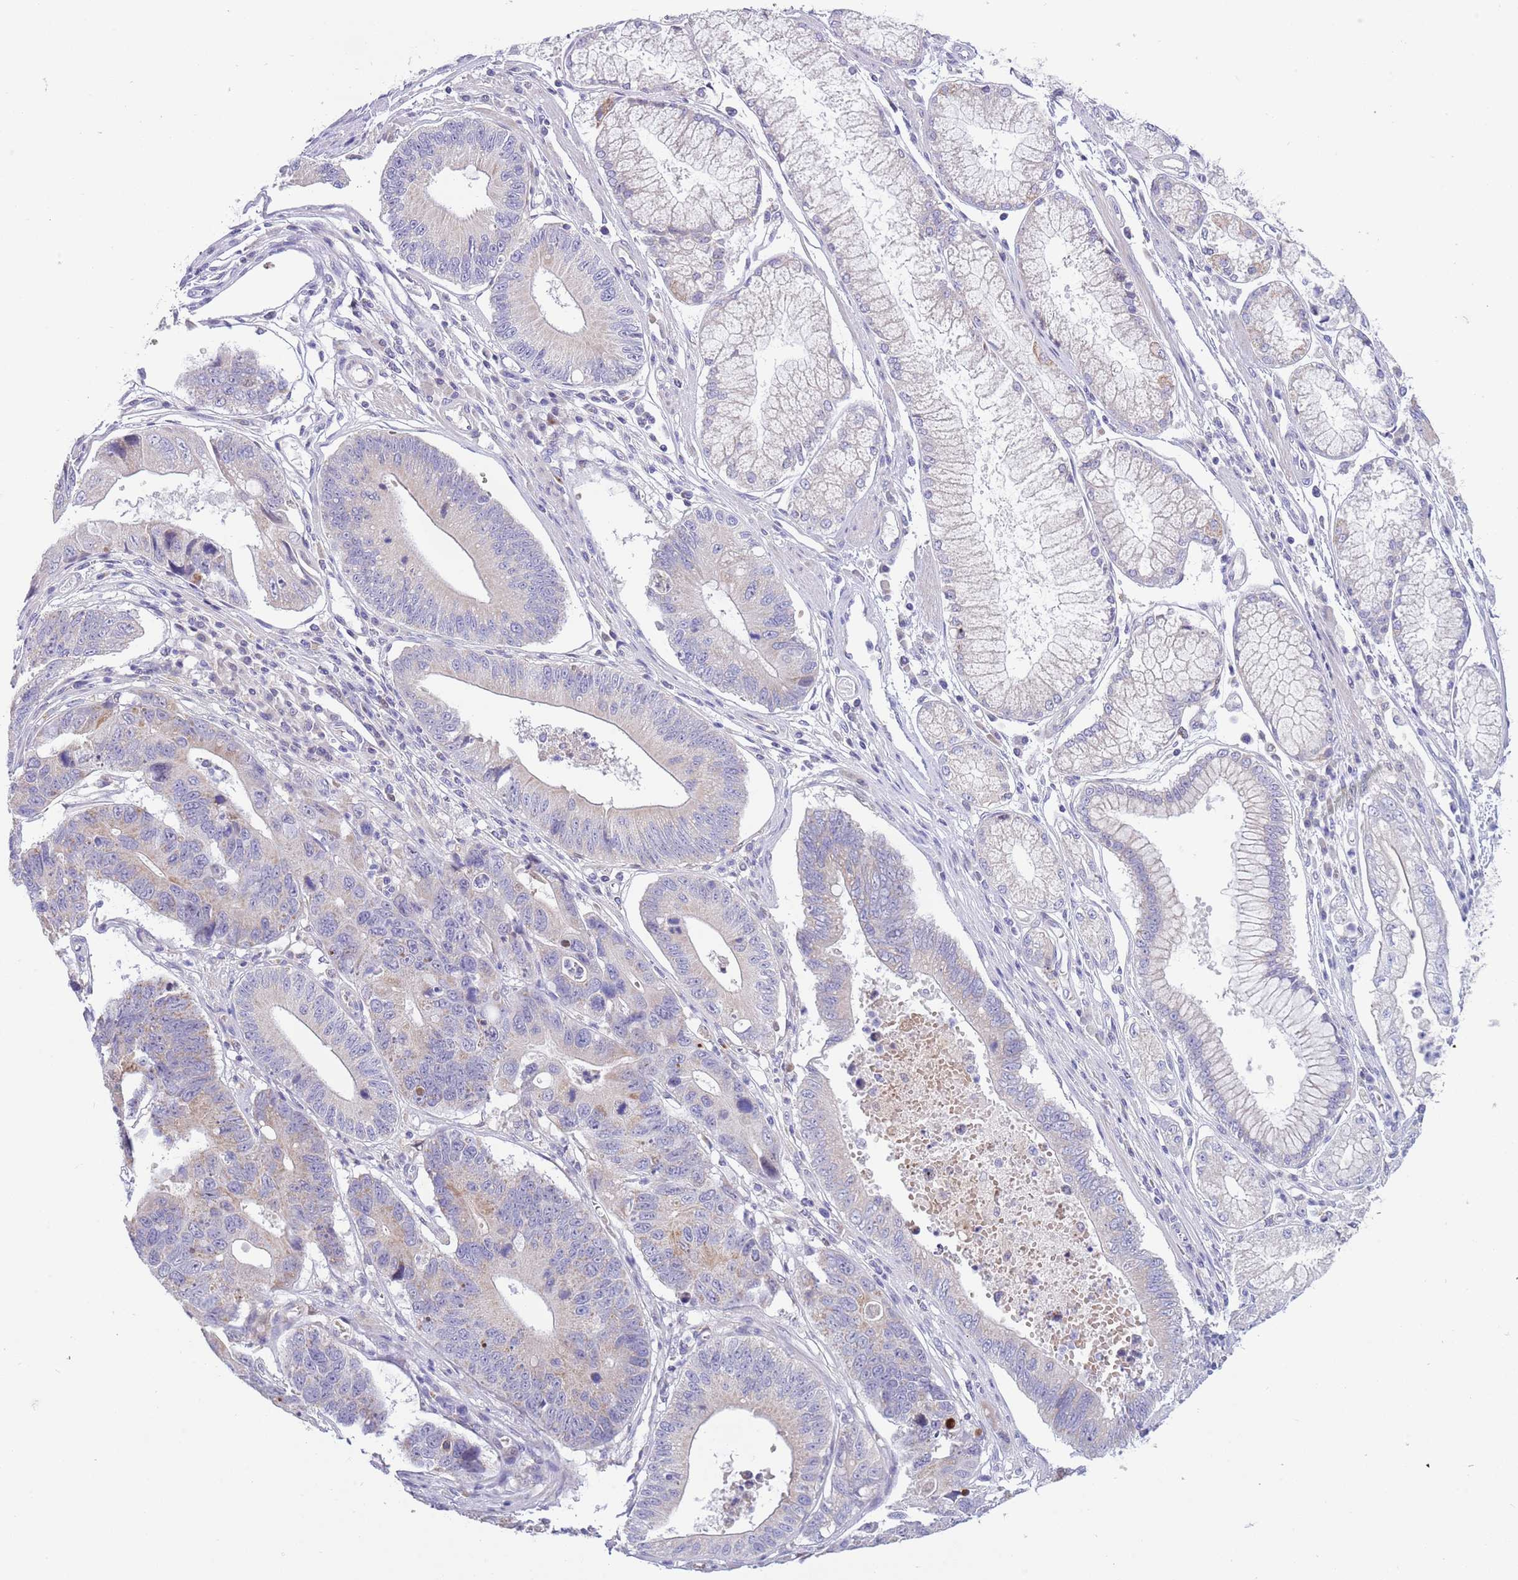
{"staining": {"intensity": "moderate", "quantity": "<25%", "location": "cytoplasmic/membranous"}, "tissue": "stomach cancer", "cell_type": "Tumor cells", "image_type": "cancer", "snomed": [{"axis": "morphology", "description": "Adenocarcinoma, NOS"}, {"axis": "topography", "description": "Stomach"}], "caption": "Stomach cancer stained for a protein shows moderate cytoplasmic/membranous positivity in tumor cells.", "gene": "DDHD1", "patient": {"sex": "male", "age": 59}}